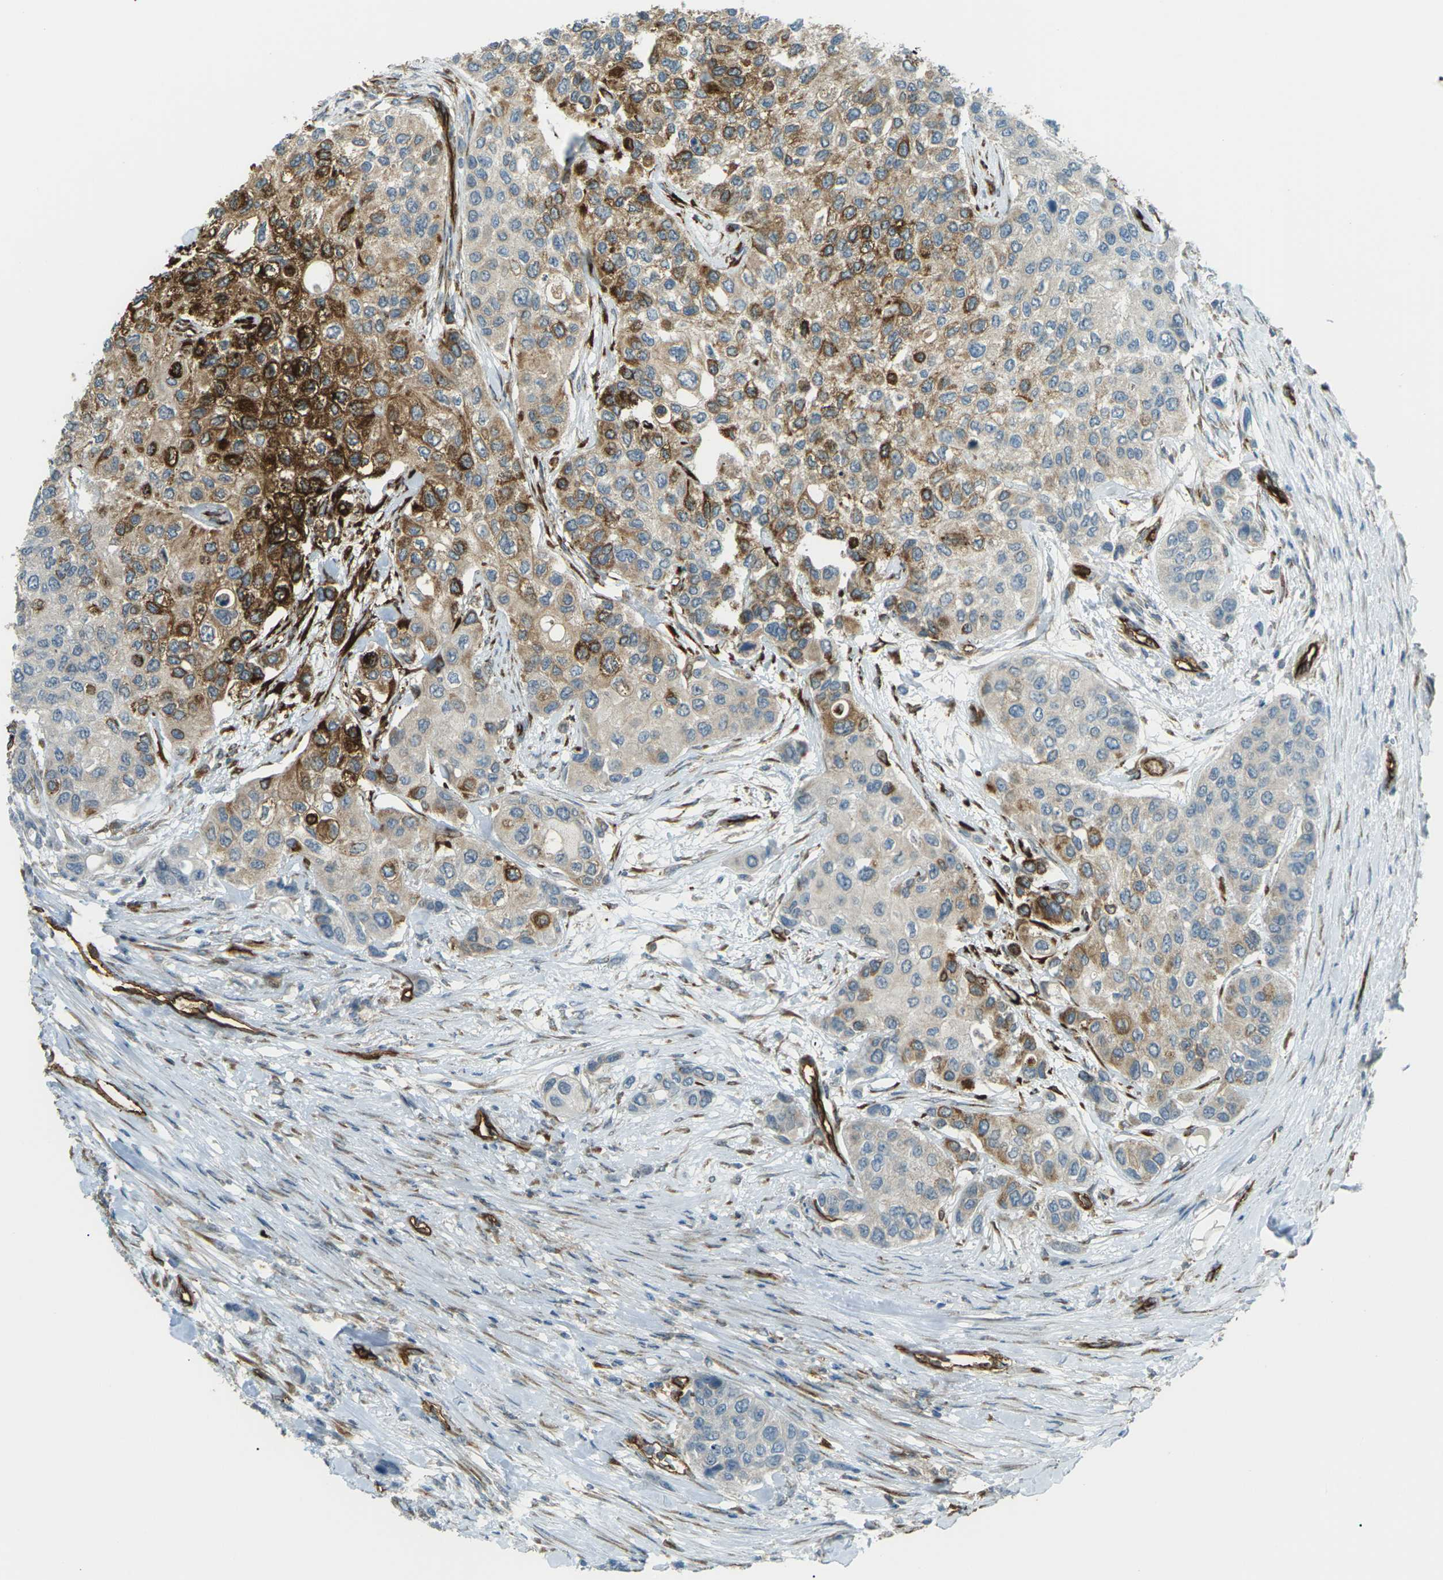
{"staining": {"intensity": "strong", "quantity": "25%-75%", "location": "cytoplasmic/membranous"}, "tissue": "urothelial cancer", "cell_type": "Tumor cells", "image_type": "cancer", "snomed": [{"axis": "morphology", "description": "Urothelial carcinoma, High grade"}, {"axis": "topography", "description": "Urinary bladder"}], "caption": "A brown stain highlights strong cytoplasmic/membranous positivity of a protein in human urothelial cancer tumor cells.", "gene": "S1PR1", "patient": {"sex": "female", "age": 56}}